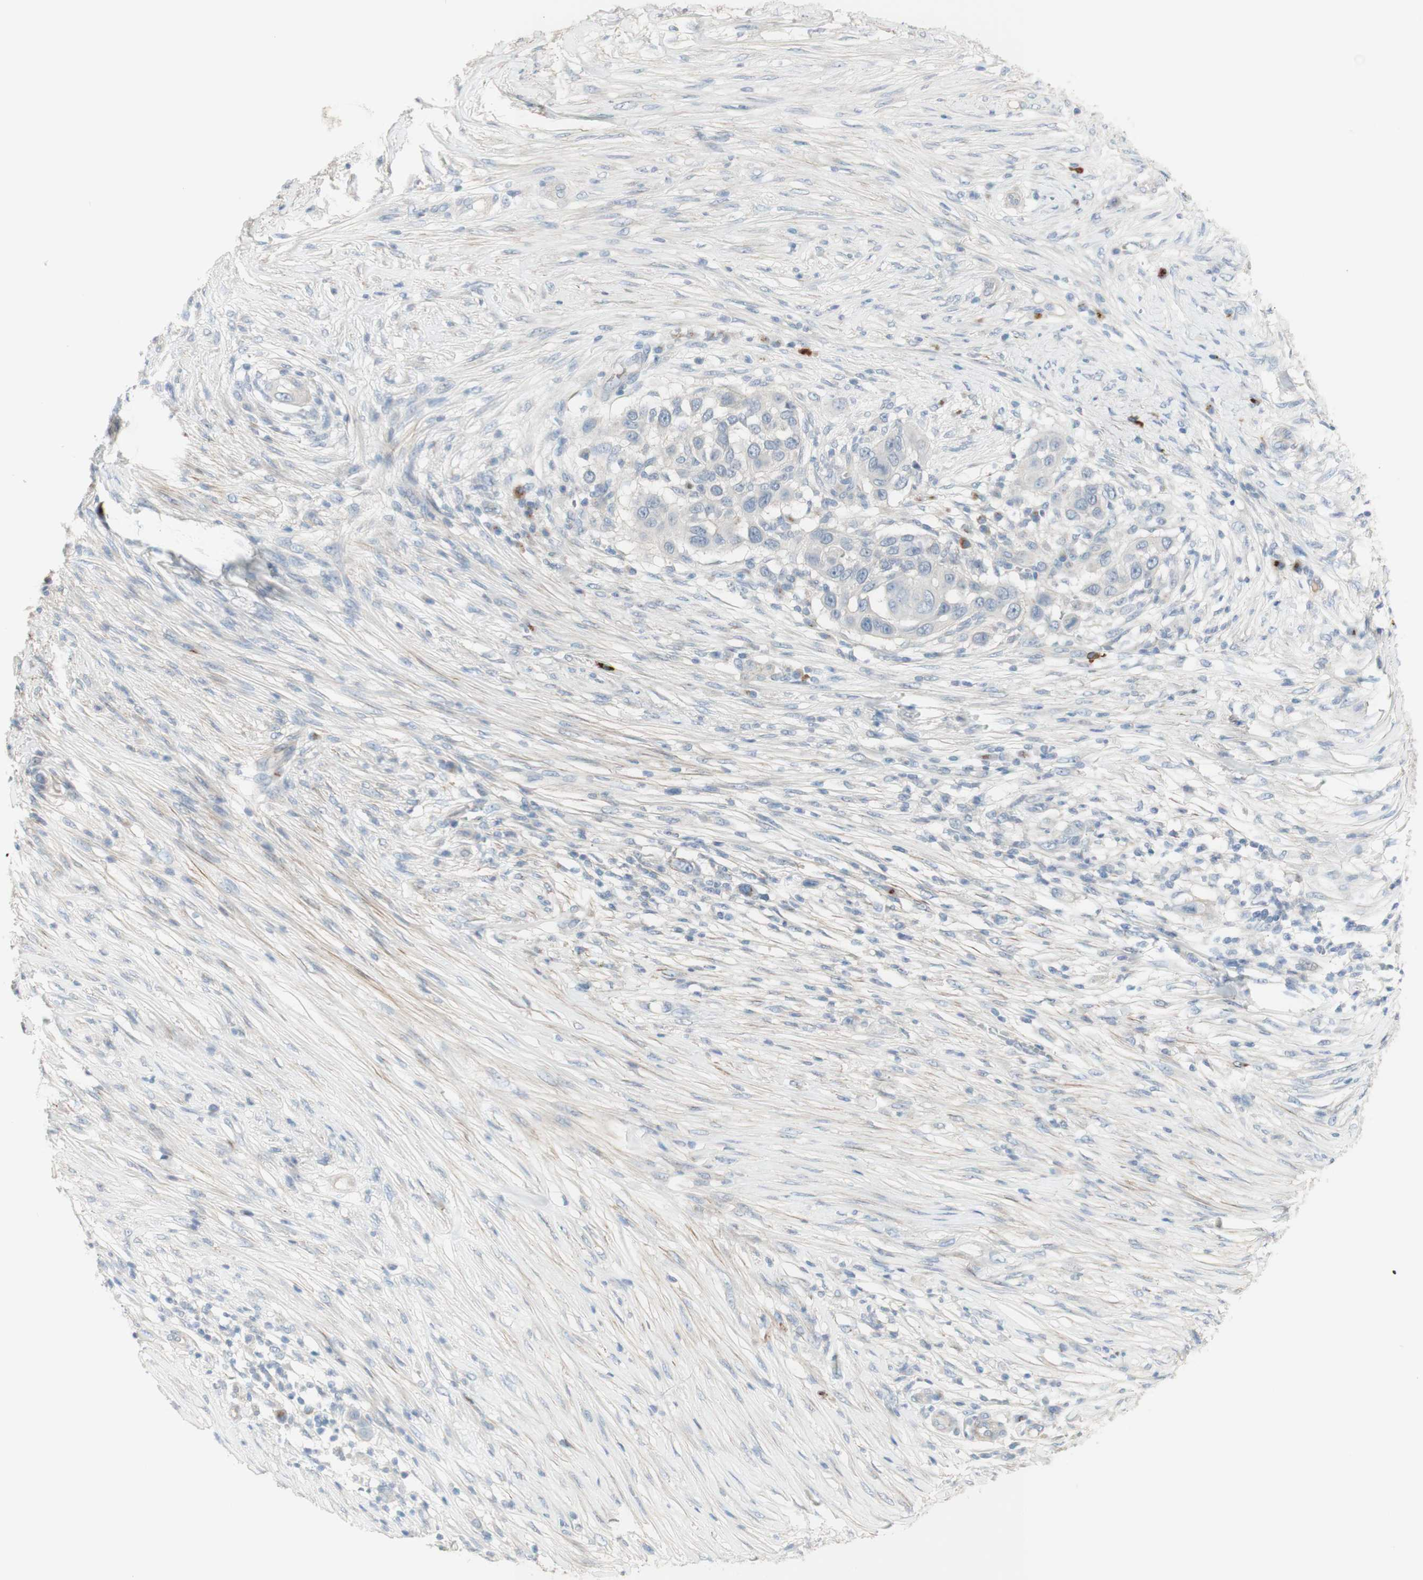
{"staining": {"intensity": "negative", "quantity": "none", "location": "none"}, "tissue": "skin cancer", "cell_type": "Tumor cells", "image_type": "cancer", "snomed": [{"axis": "morphology", "description": "Squamous cell carcinoma, NOS"}, {"axis": "topography", "description": "Skin"}], "caption": "A histopathology image of human skin cancer is negative for staining in tumor cells.", "gene": "MANEA", "patient": {"sex": "female", "age": 44}}